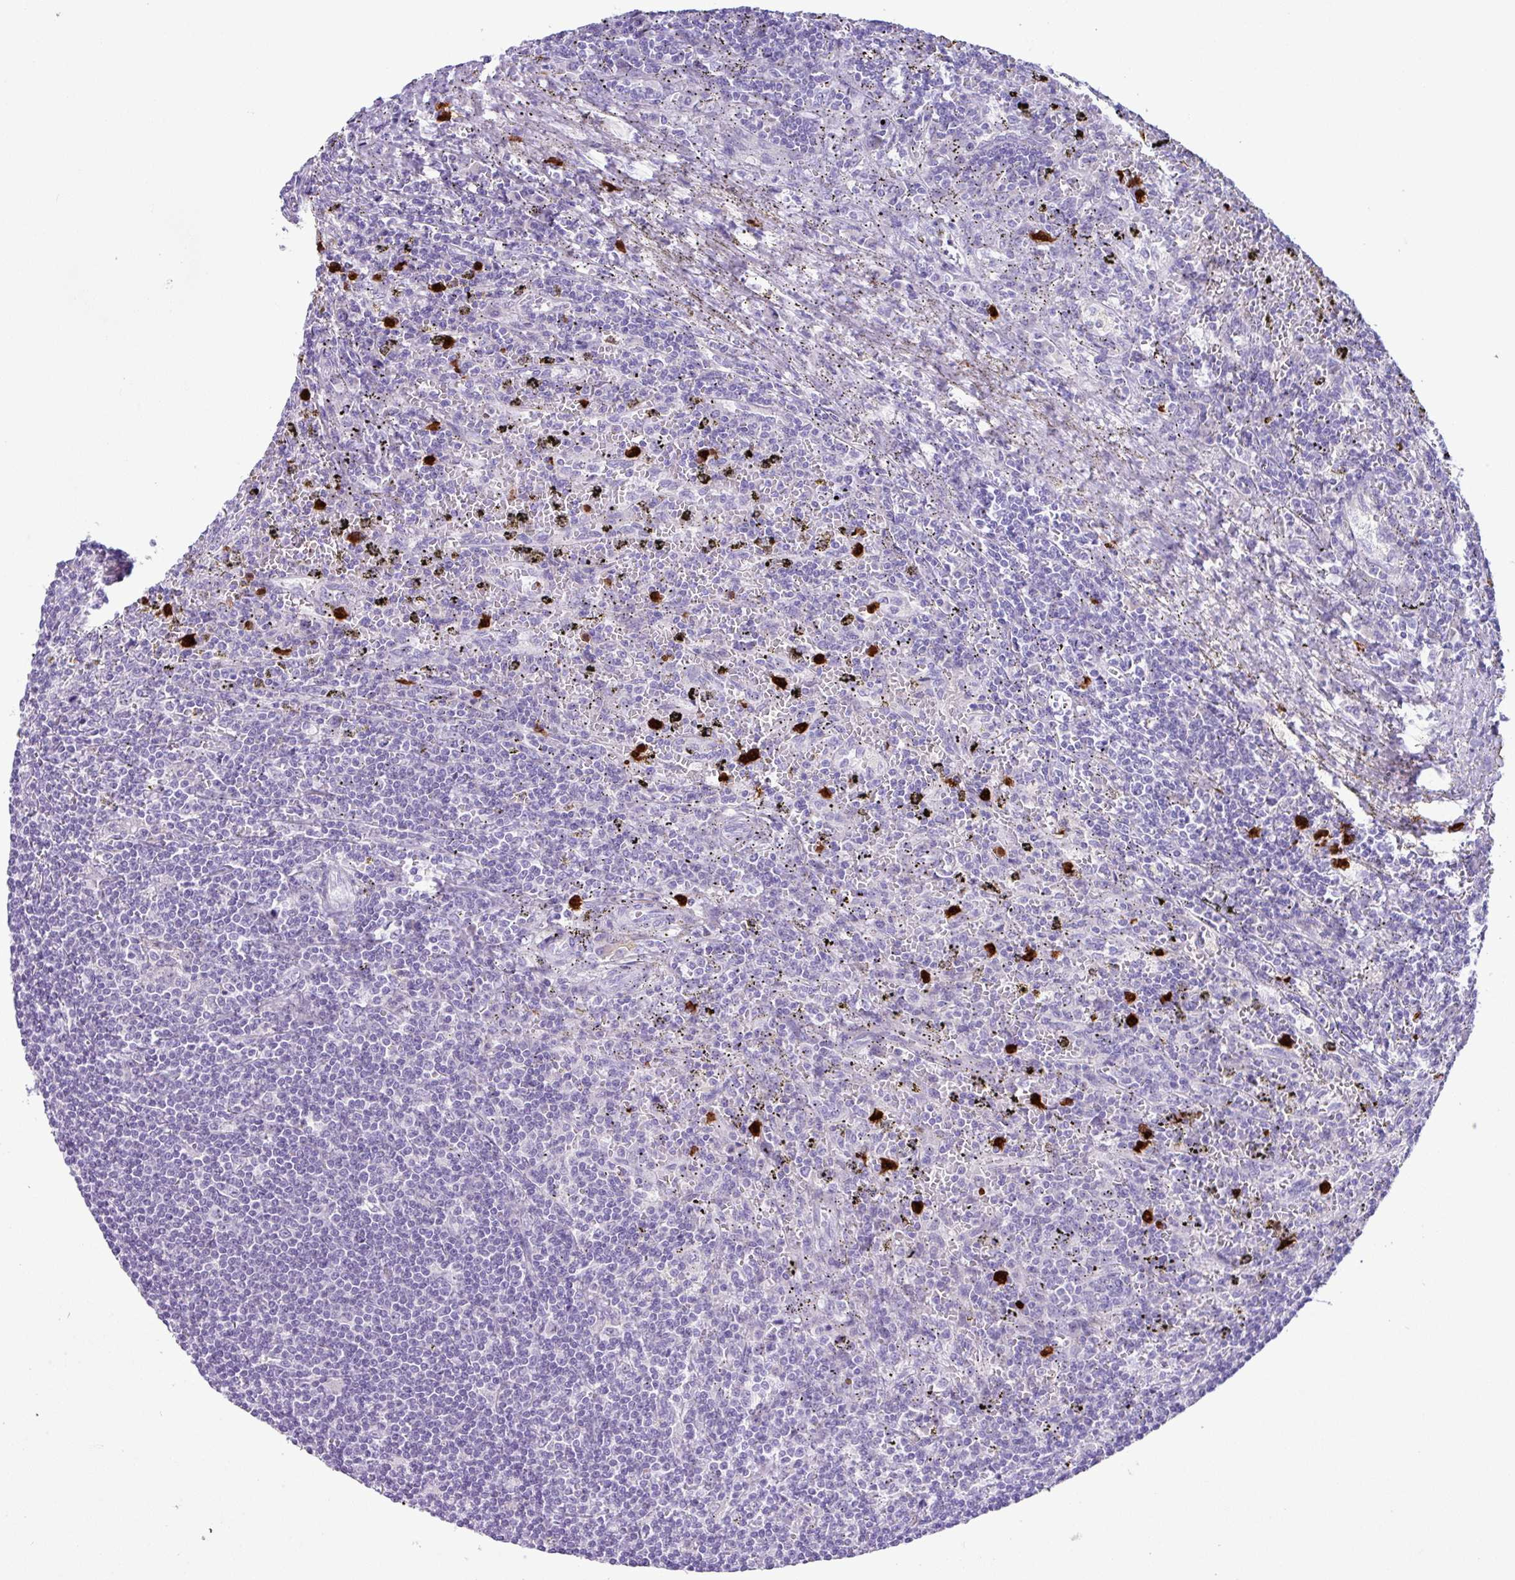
{"staining": {"intensity": "negative", "quantity": "none", "location": "none"}, "tissue": "lymphoma", "cell_type": "Tumor cells", "image_type": "cancer", "snomed": [{"axis": "morphology", "description": "Malignant lymphoma, non-Hodgkin's type, Low grade"}, {"axis": "topography", "description": "Spleen"}], "caption": "The photomicrograph reveals no staining of tumor cells in lymphoma. Brightfield microscopy of IHC stained with DAB (3,3'-diaminobenzidine) (brown) and hematoxylin (blue), captured at high magnification.", "gene": "MRM2", "patient": {"sex": "male", "age": 76}}